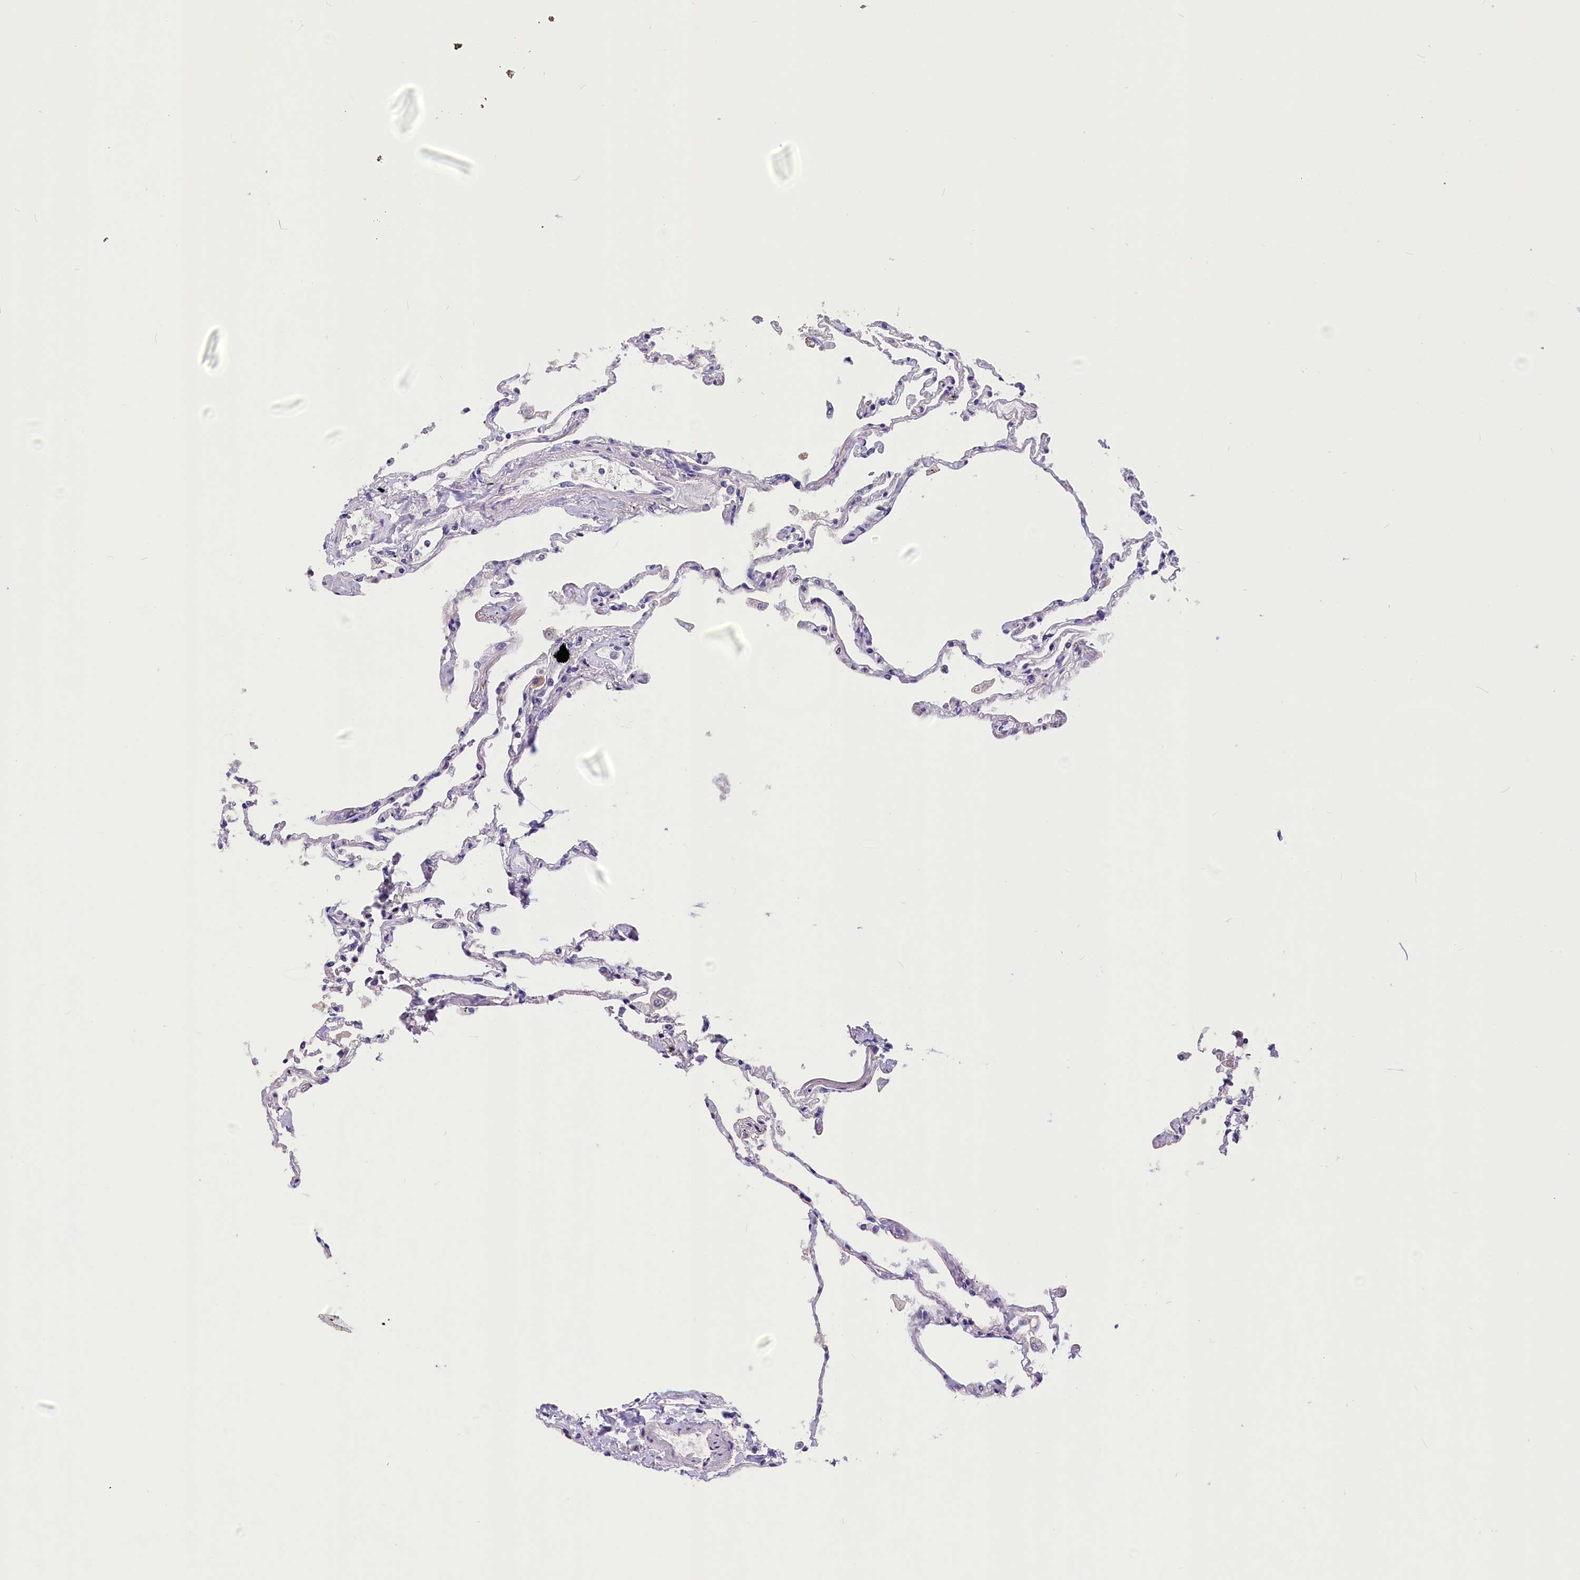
{"staining": {"intensity": "negative", "quantity": "none", "location": "none"}, "tissue": "lung", "cell_type": "Alveolar cells", "image_type": "normal", "snomed": [{"axis": "morphology", "description": "Normal tissue, NOS"}, {"axis": "topography", "description": "Lung"}], "caption": "Photomicrograph shows no significant protein positivity in alveolar cells of unremarkable lung. Brightfield microscopy of immunohistochemistry stained with DAB (3,3'-diaminobenzidine) (brown) and hematoxylin (blue), captured at high magnification.", "gene": "AP3B2", "patient": {"sex": "female", "age": 67}}